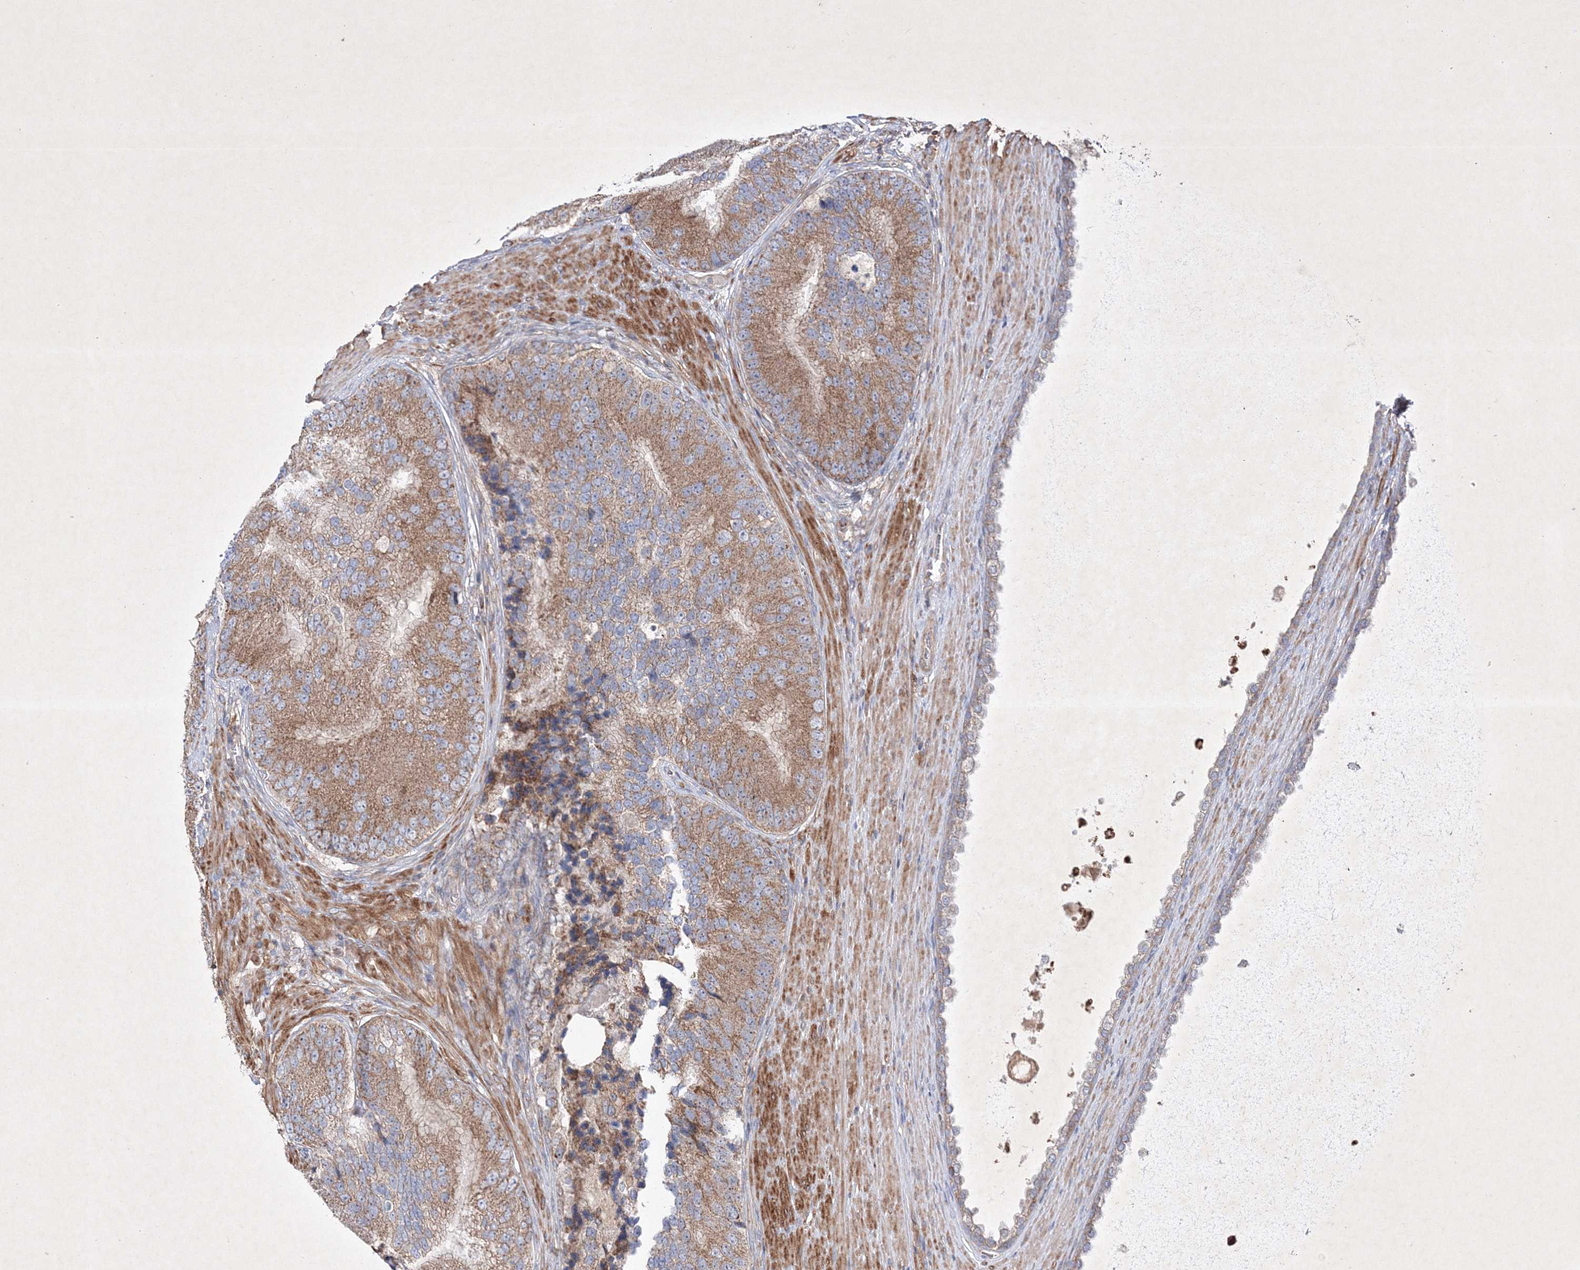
{"staining": {"intensity": "moderate", "quantity": ">75%", "location": "cytoplasmic/membranous"}, "tissue": "prostate cancer", "cell_type": "Tumor cells", "image_type": "cancer", "snomed": [{"axis": "morphology", "description": "Adenocarcinoma, High grade"}, {"axis": "topography", "description": "Prostate"}], "caption": "About >75% of tumor cells in human adenocarcinoma (high-grade) (prostate) display moderate cytoplasmic/membranous protein positivity as visualized by brown immunohistochemical staining.", "gene": "OPA1", "patient": {"sex": "male", "age": 70}}